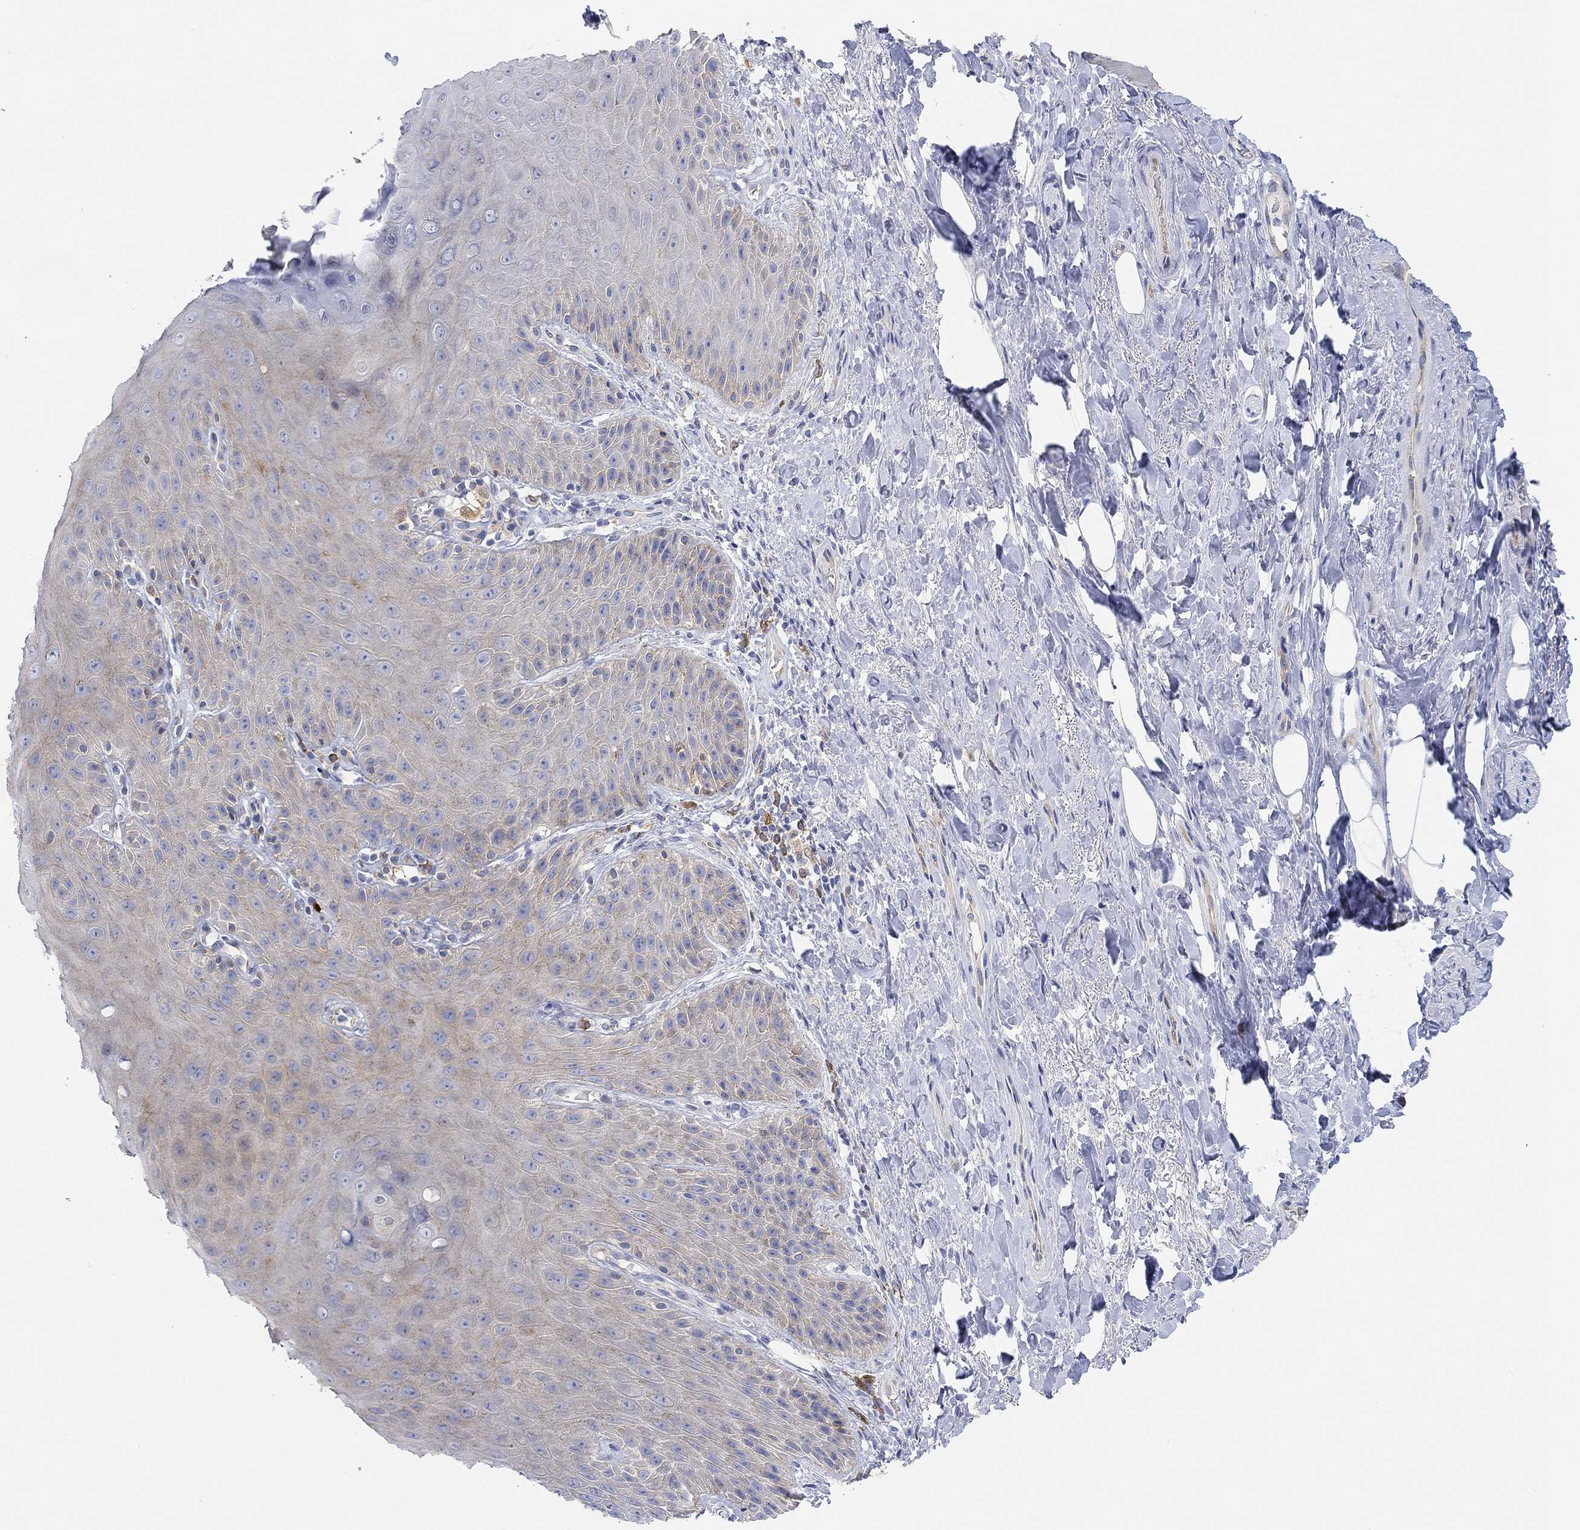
{"staining": {"intensity": "moderate", "quantity": "<25%", "location": "cytoplasmic/membranous"}, "tissue": "skin", "cell_type": "Epidermal cells", "image_type": "normal", "snomed": [{"axis": "morphology", "description": "Normal tissue, NOS"}, {"axis": "topography", "description": "Anal"}, {"axis": "topography", "description": "Peripheral nerve tissue"}], "caption": "Approximately <25% of epidermal cells in unremarkable human skin display moderate cytoplasmic/membranous protein staining as visualized by brown immunohistochemical staining.", "gene": "RGS1", "patient": {"sex": "male", "age": 53}}